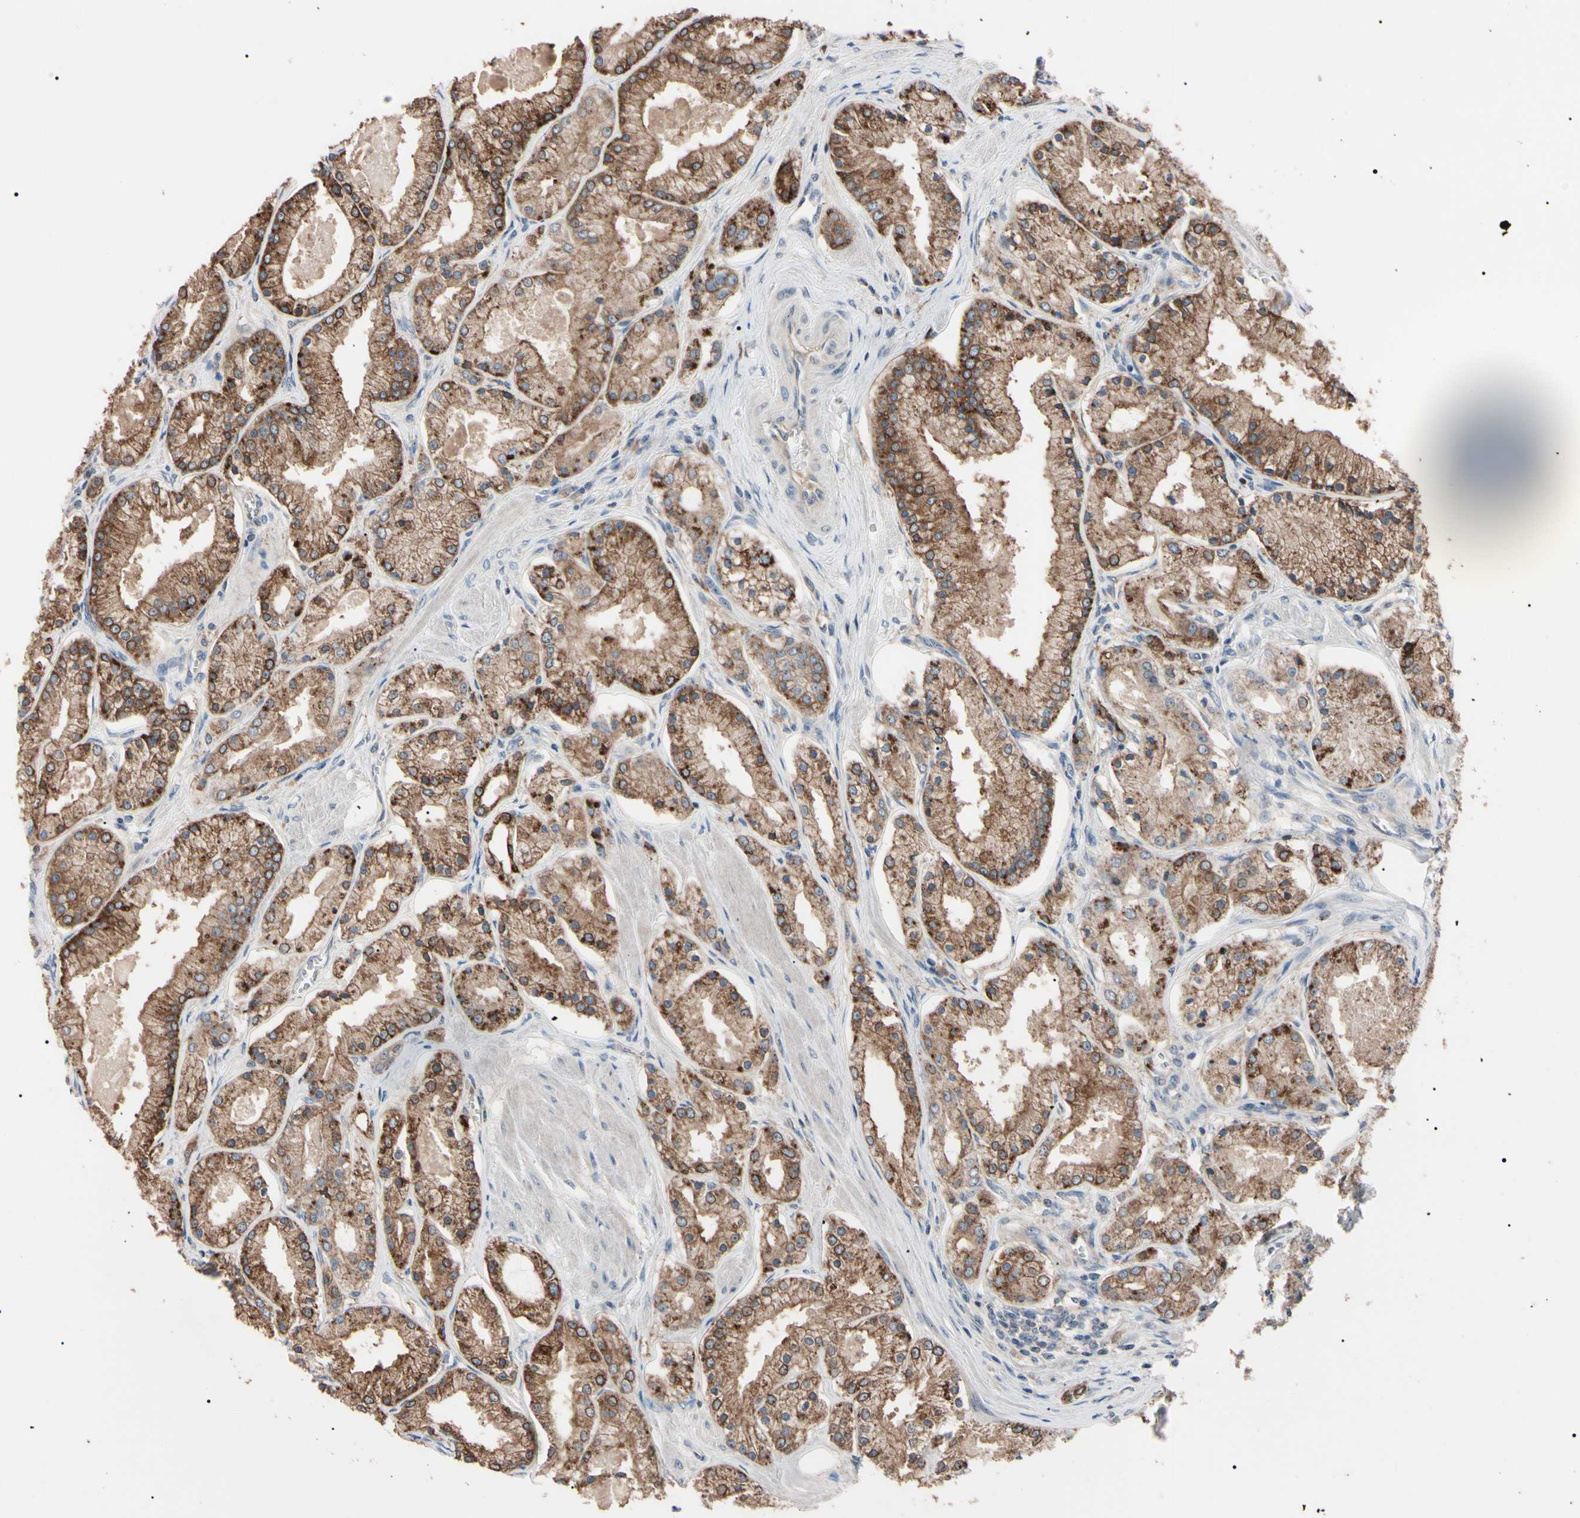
{"staining": {"intensity": "moderate", "quantity": ">75%", "location": "cytoplasmic/membranous"}, "tissue": "prostate cancer", "cell_type": "Tumor cells", "image_type": "cancer", "snomed": [{"axis": "morphology", "description": "Adenocarcinoma, High grade"}, {"axis": "topography", "description": "Prostate"}], "caption": "Immunohistochemistry (IHC) (DAB) staining of human prostate high-grade adenocarcinoma displays moderate cytoplasmic/membranous protein positivity in approximately >75% of tumor cells. (IHC, brightfield microscopy, high magnification).", "gene": "TRAF5", "patient": {"sex": "male", "age": 66}}